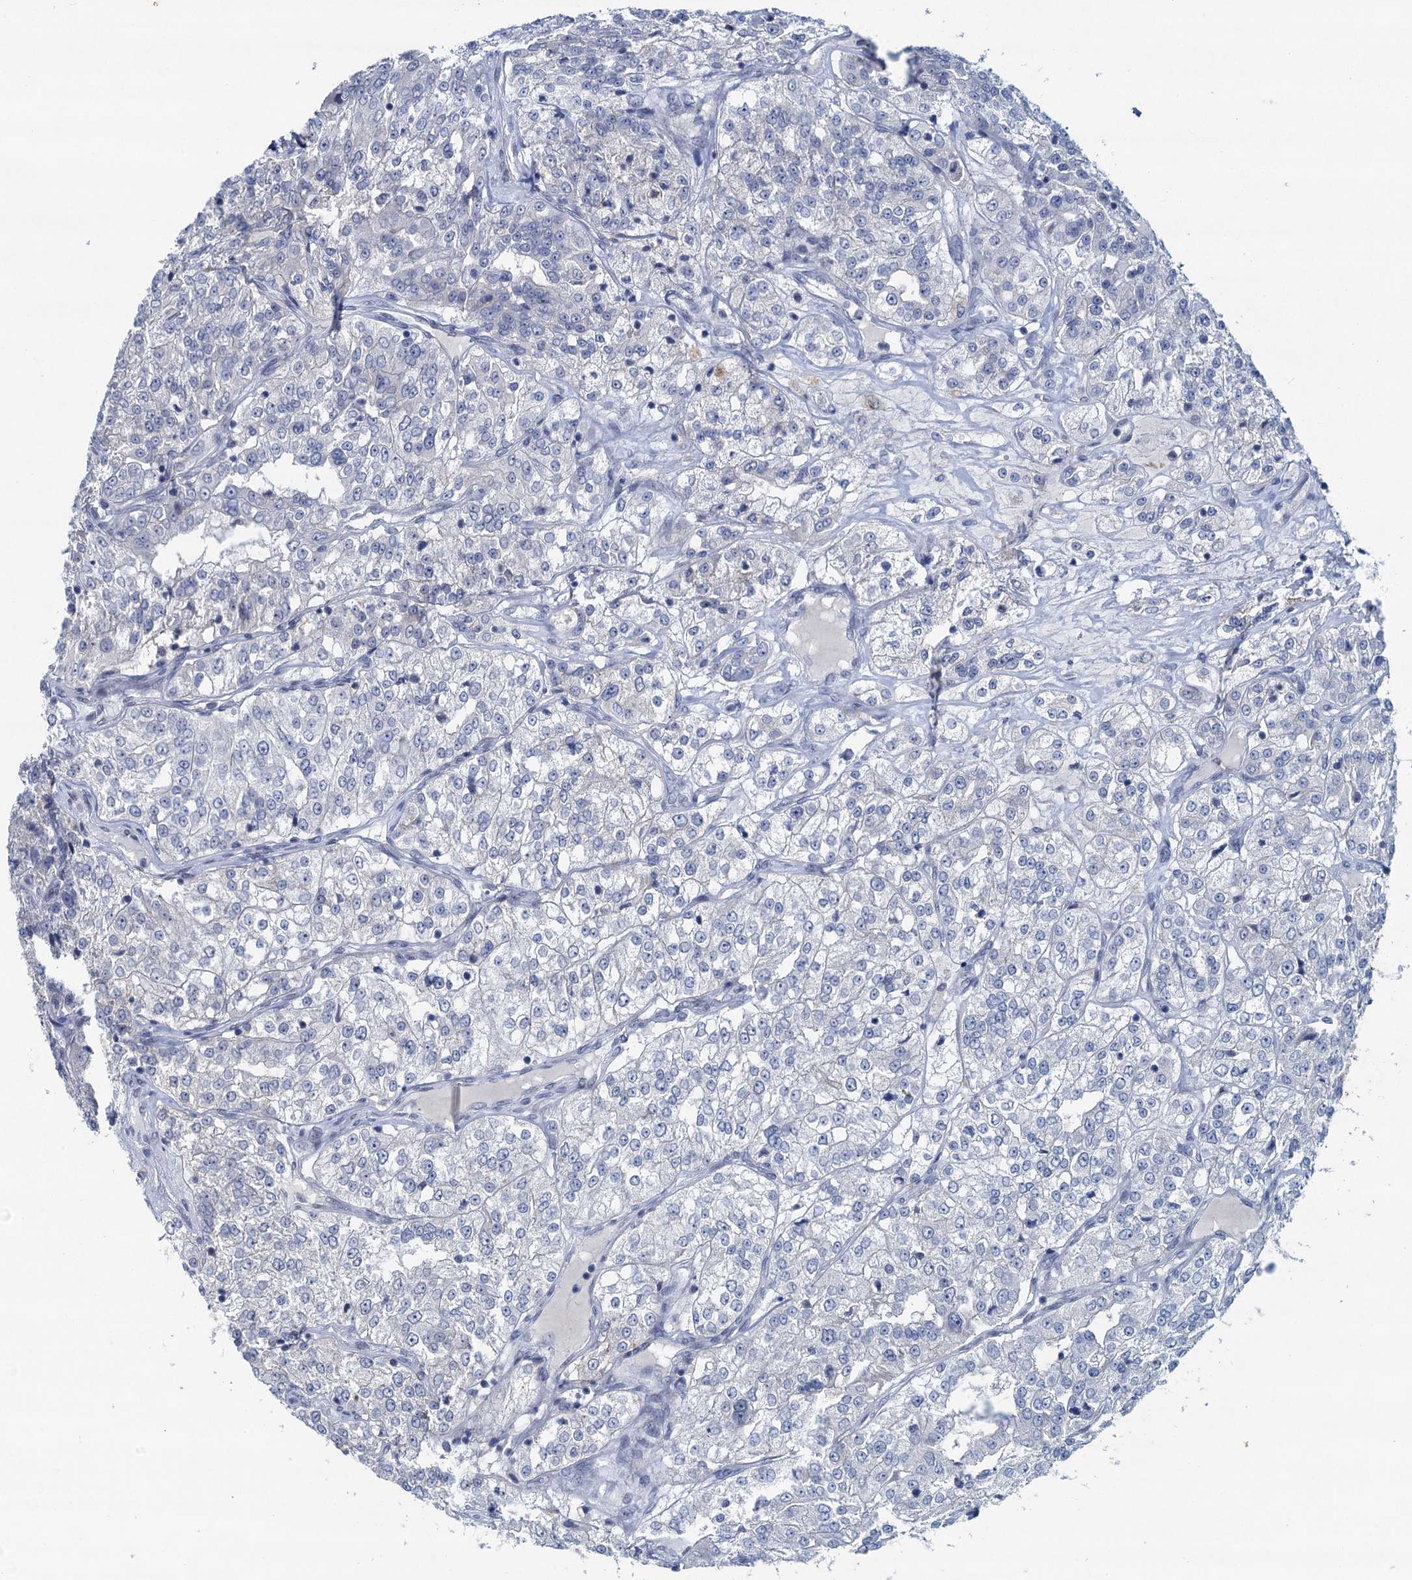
{"staining": {"intensity": "negative", "quantity": "none", "location": "none"}, "tissue": "renal cancer", "cell_type": "Tumor cells", "image_type": "cancer", "snomed": [{"axis": "morphology", "description": "Adenocarcinoma, NOS"}, {"axis": "topography", "description": "Kidney"}], "caption": "IHC of human adenocarcinoma (renal) reveals no expression in tumor cells.", "gene": "HAPSTR1", "patient": {"sex": "female", "age": 63}}